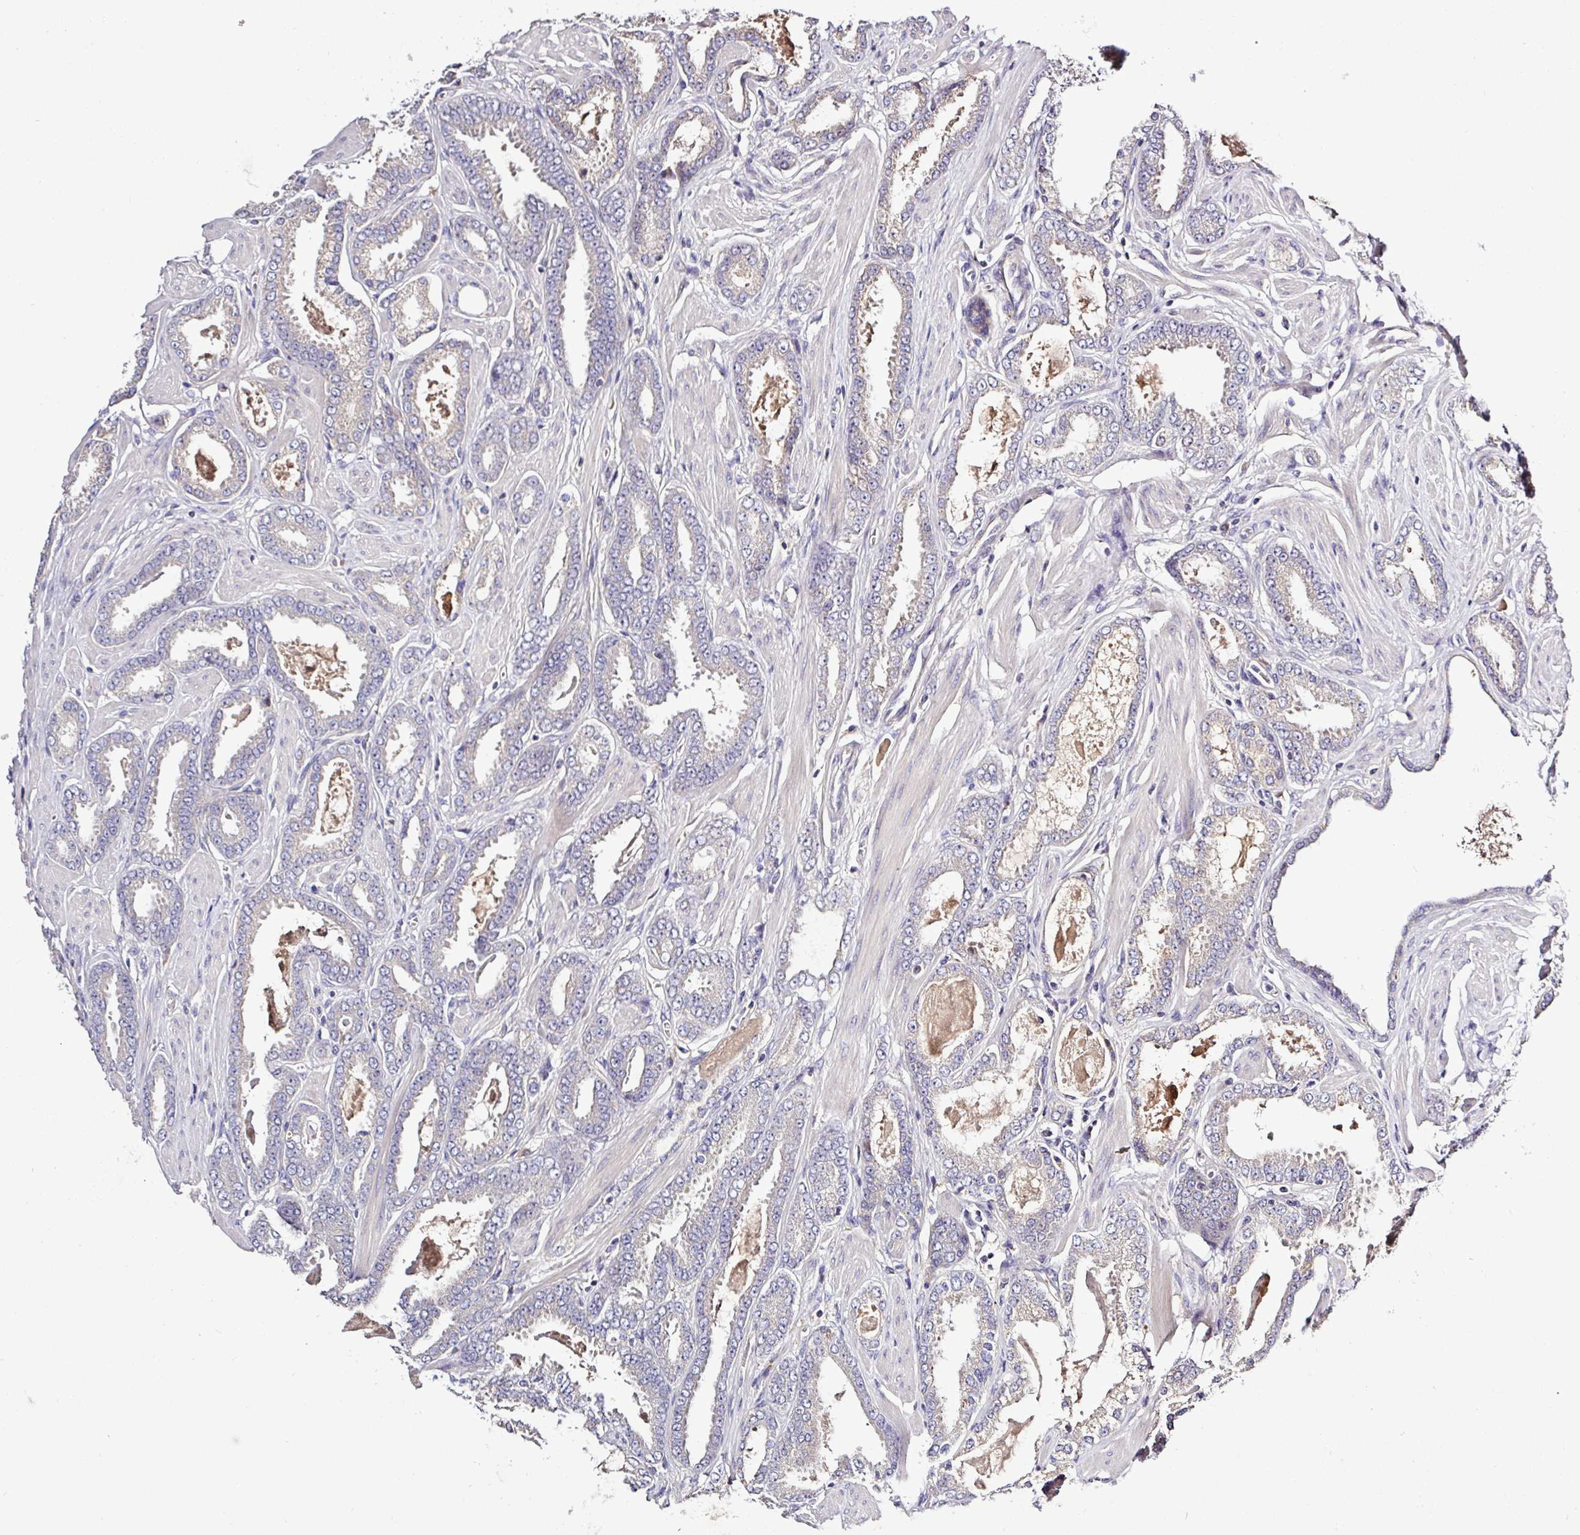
{"staining": {"intensity": "weak", "quantity": "25%-75%", "location": "cytoplasmic/membranous"}, "tissue": "prostate cancer", "cell_type": "Tumor cells", "image_type": "cancer", "snomed": [{"axis": "morphology", "description": "Adenocarcinoma, Low grade"}, {"axis": "topography", "description": "Prostate"}], "caption": "An immunohistochemistry histopathology image of neoplastic tissue is shown. Protein staining in brown labels weak cytoplasmic/membranous positivity in prostate adenocarcinoma (low-grade) within tumor cells.", "gene": "SFTPB", "patient": {"sex": "male", "age": 42}}